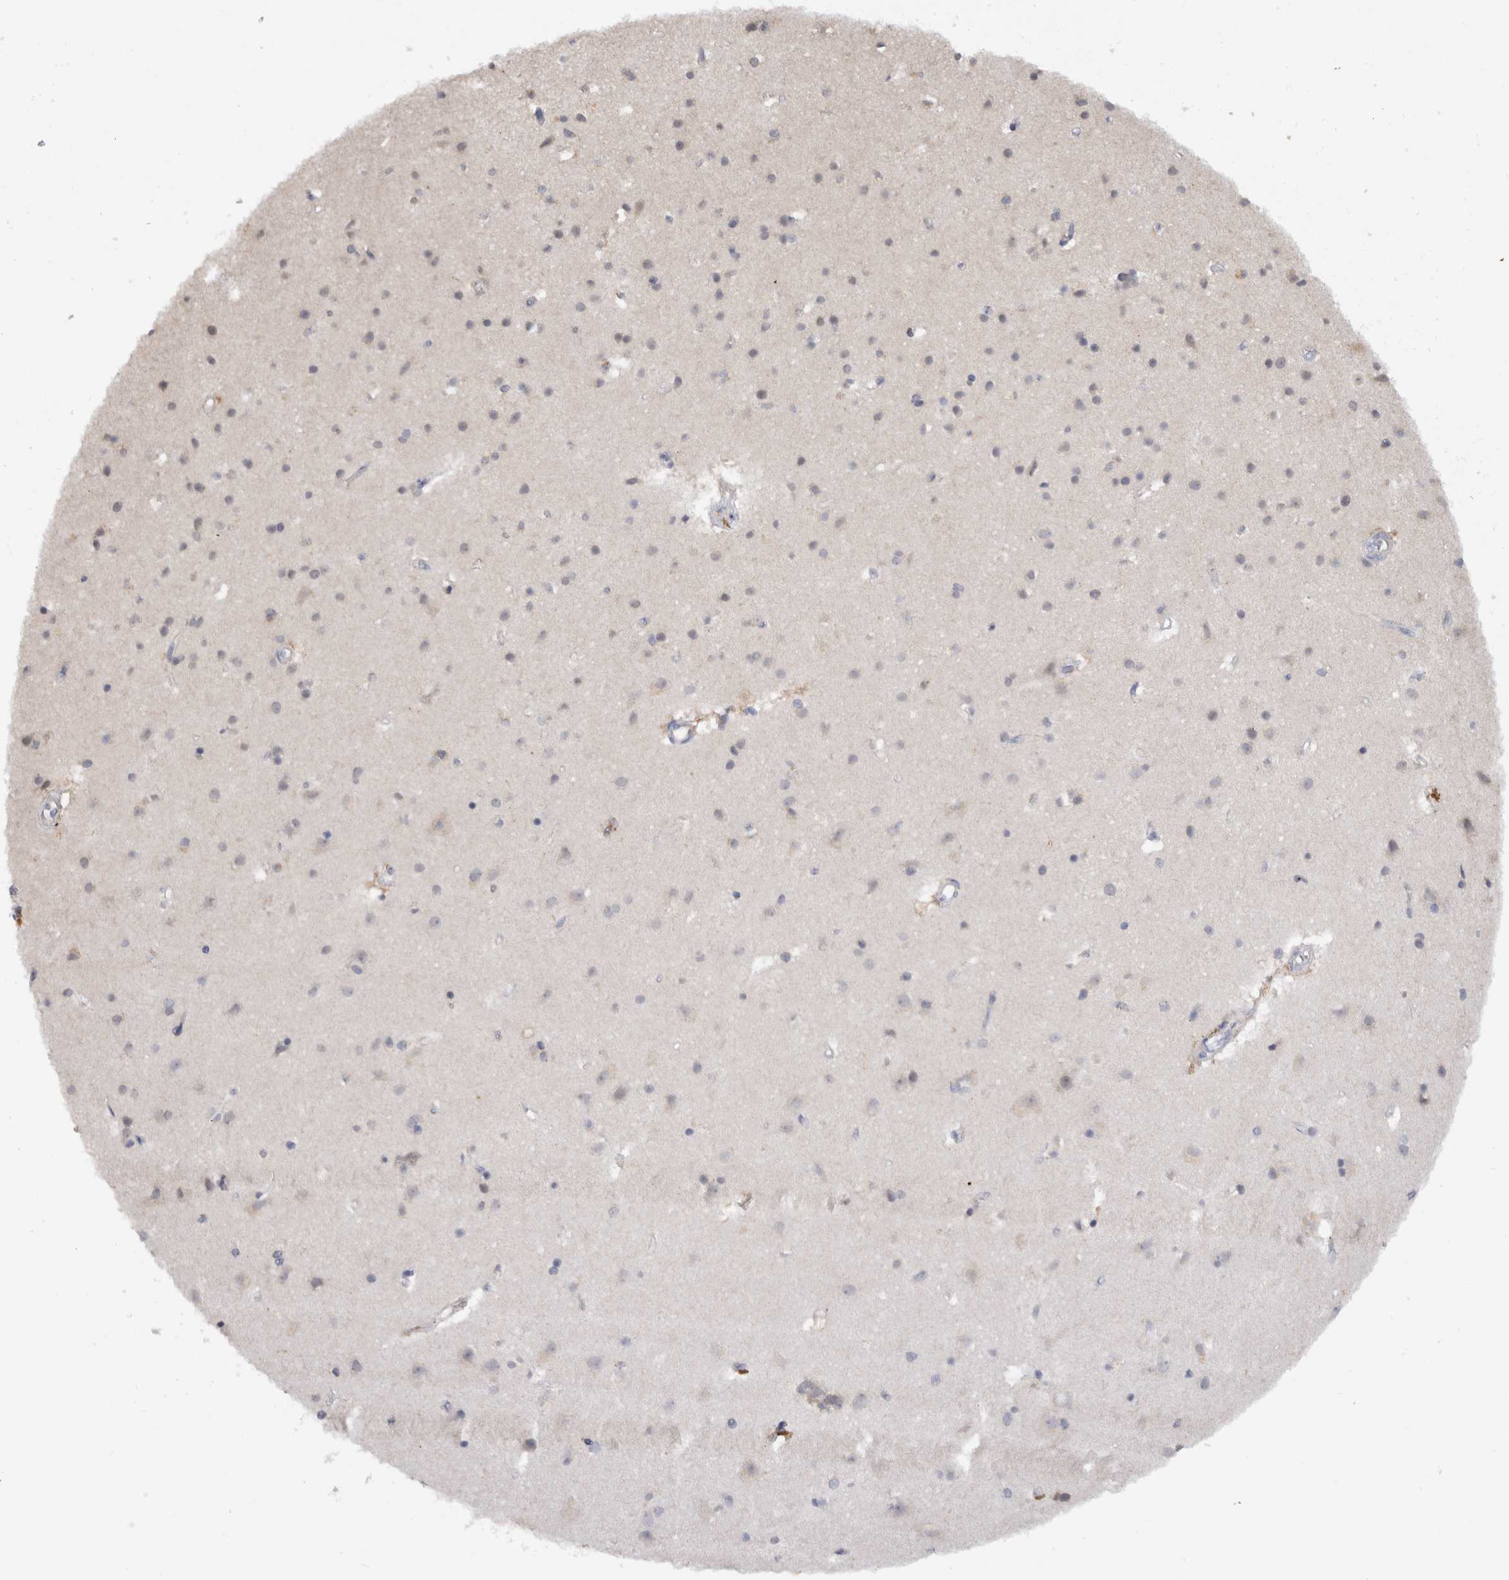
{"staining": {"intensity": "negative", "quantity": "none", "location": "none"}, "tissue": "cerebral cortex", "cell_type": "Endothelial cells", "image_type": "normal", "snomed": [{"axis": "morphology", "description": "Normal tissue, NOS"}, {"axis": "topography", "description": "Cerebral cortex"}], "caption": "A high-resolution image shows IHC staining of unremarkable cerebral cortex, which reveals no significant staining in endothelial cells.", "gene": "VSIG4", "patient": {"sex": "male", "age": 54}}